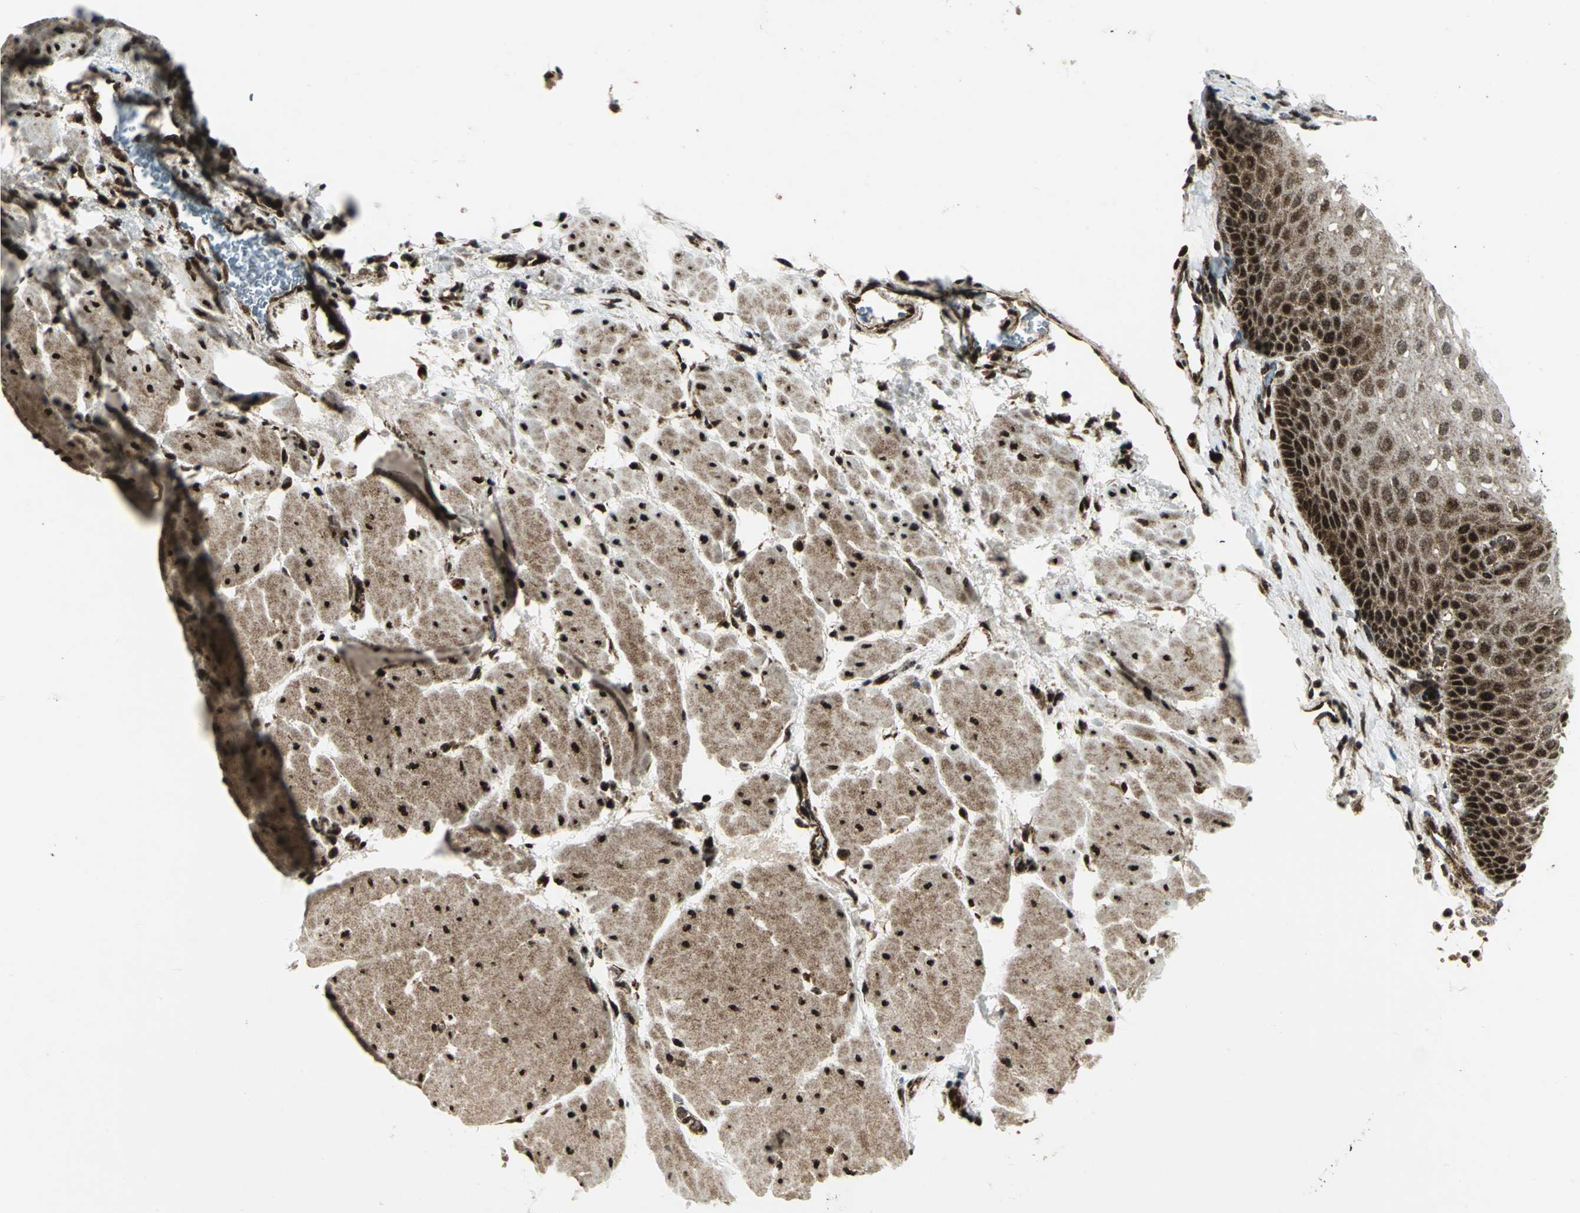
{"staining": {"intensity": "strong", "quantity": ">75%", "location": "cytoplasmic/membranous,nuclear"}, "tissue": "esophagus", "cell_type": "Squamous epithelial cells", "image_type": "normal", "snomed": [{"axis": "morphology", "description": "Normal tissue, NOS"}, {"axis": "topography", "description": "Esophagus"}], "caption": "Benign esophagus demonstrates strong cytoplasmic/membranous,nuclear positivity in about >75% of squamous epithelial cells, visualized by immunohistochemistry.", "gene": "COPS5", "patient": {"sex": "male", "age": 48}}